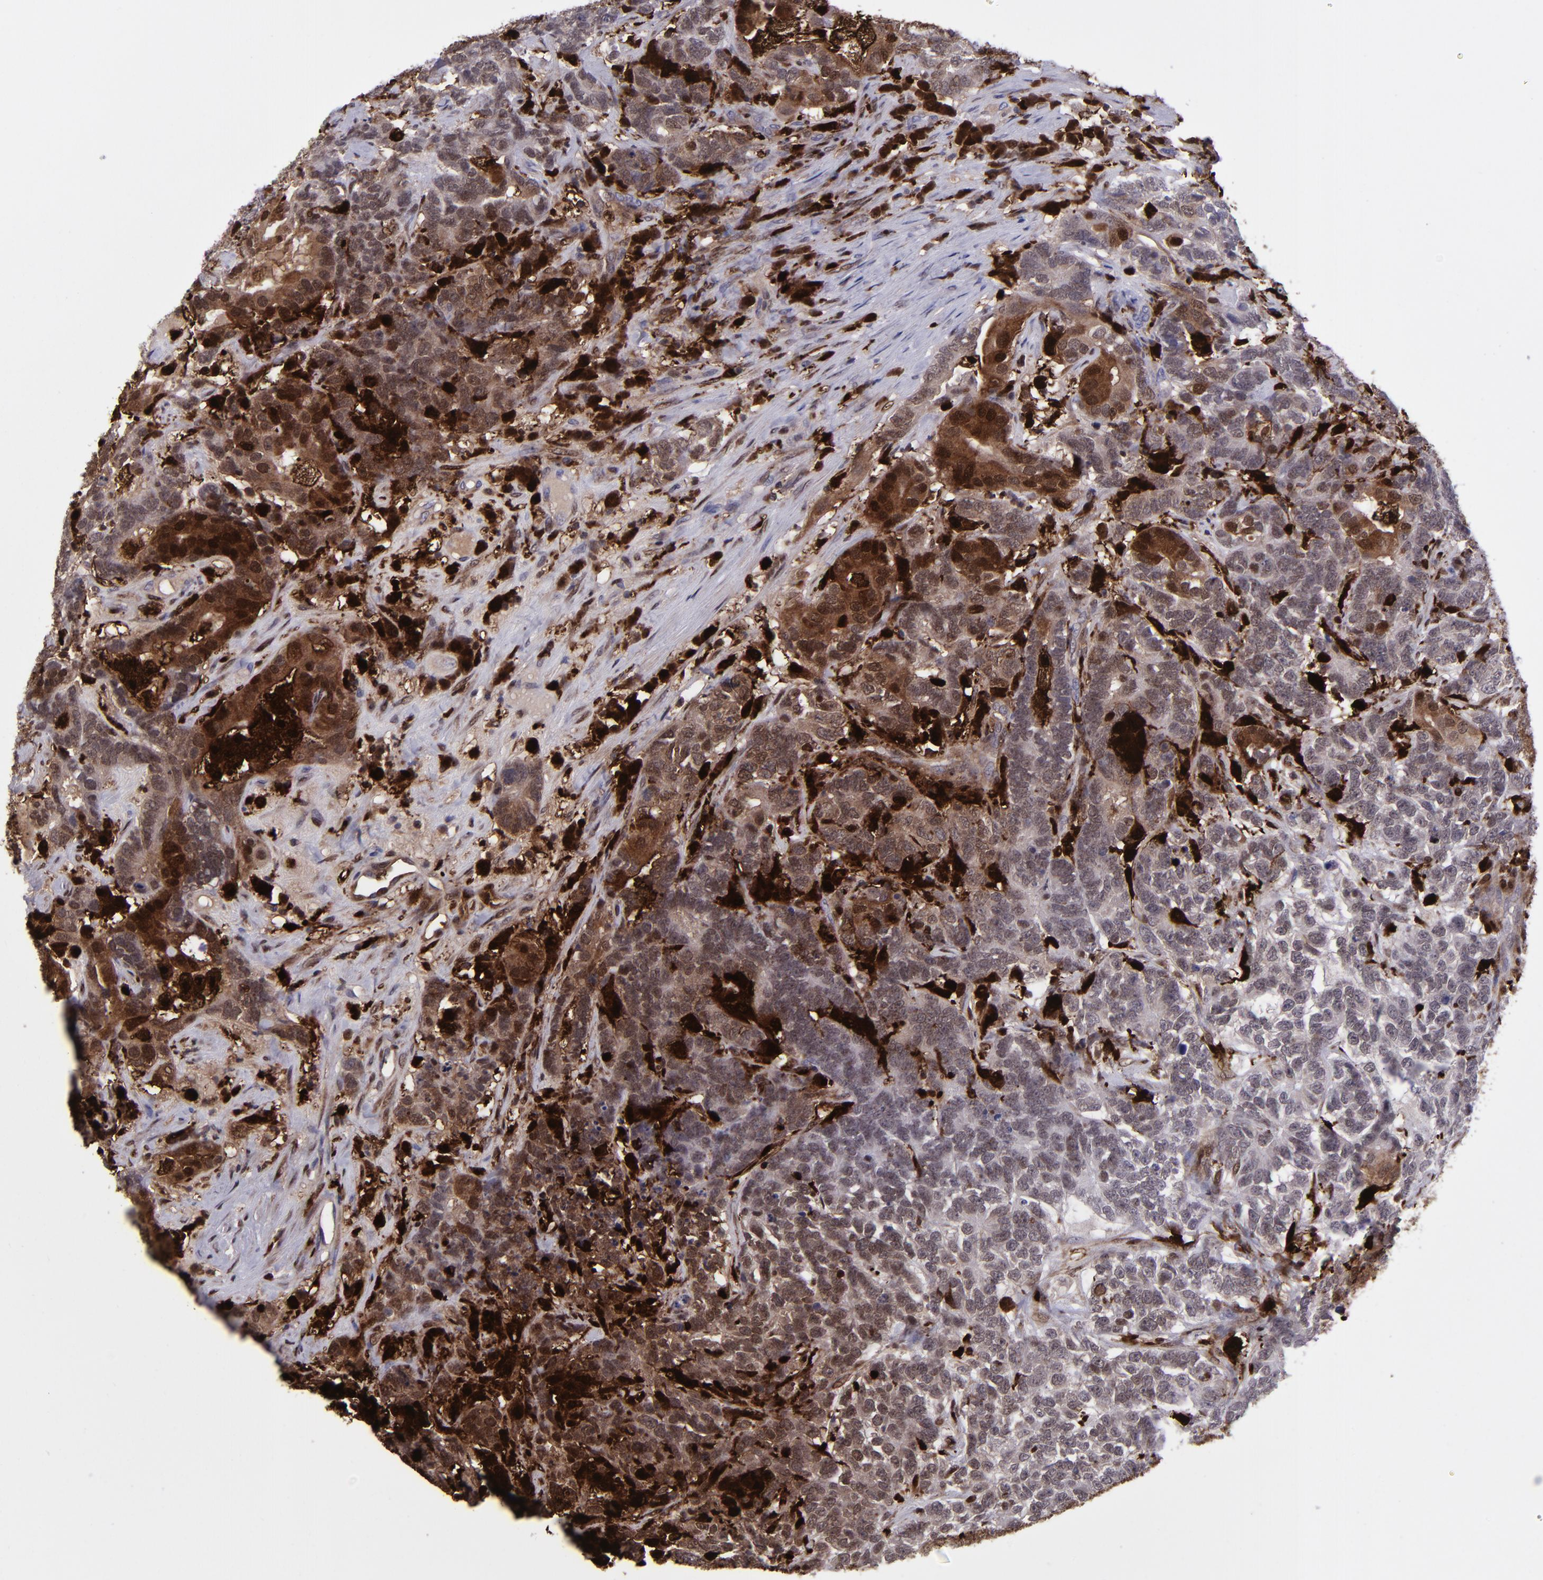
{"staining": {"intensity": "weak", "quantity": "<25%", "location": "cytoplasmic/membranous,nuclear"}, "tissue": "testis cancer", "cell_type": "Tumor cells", "image_type": "cancer", "snomed": [{"axis": "morphology", "description": "Carcinoma, Embryonal, NOS"}, {"axis": "topography", "description": "Testis"}], "caption": "Human testis embryonal carcinoma stained for a protein using immunohistochemistry demonstrates no staining in tumor cells.", "gene": "TYMP", "patient": {"sex": "male", "age": 26}}